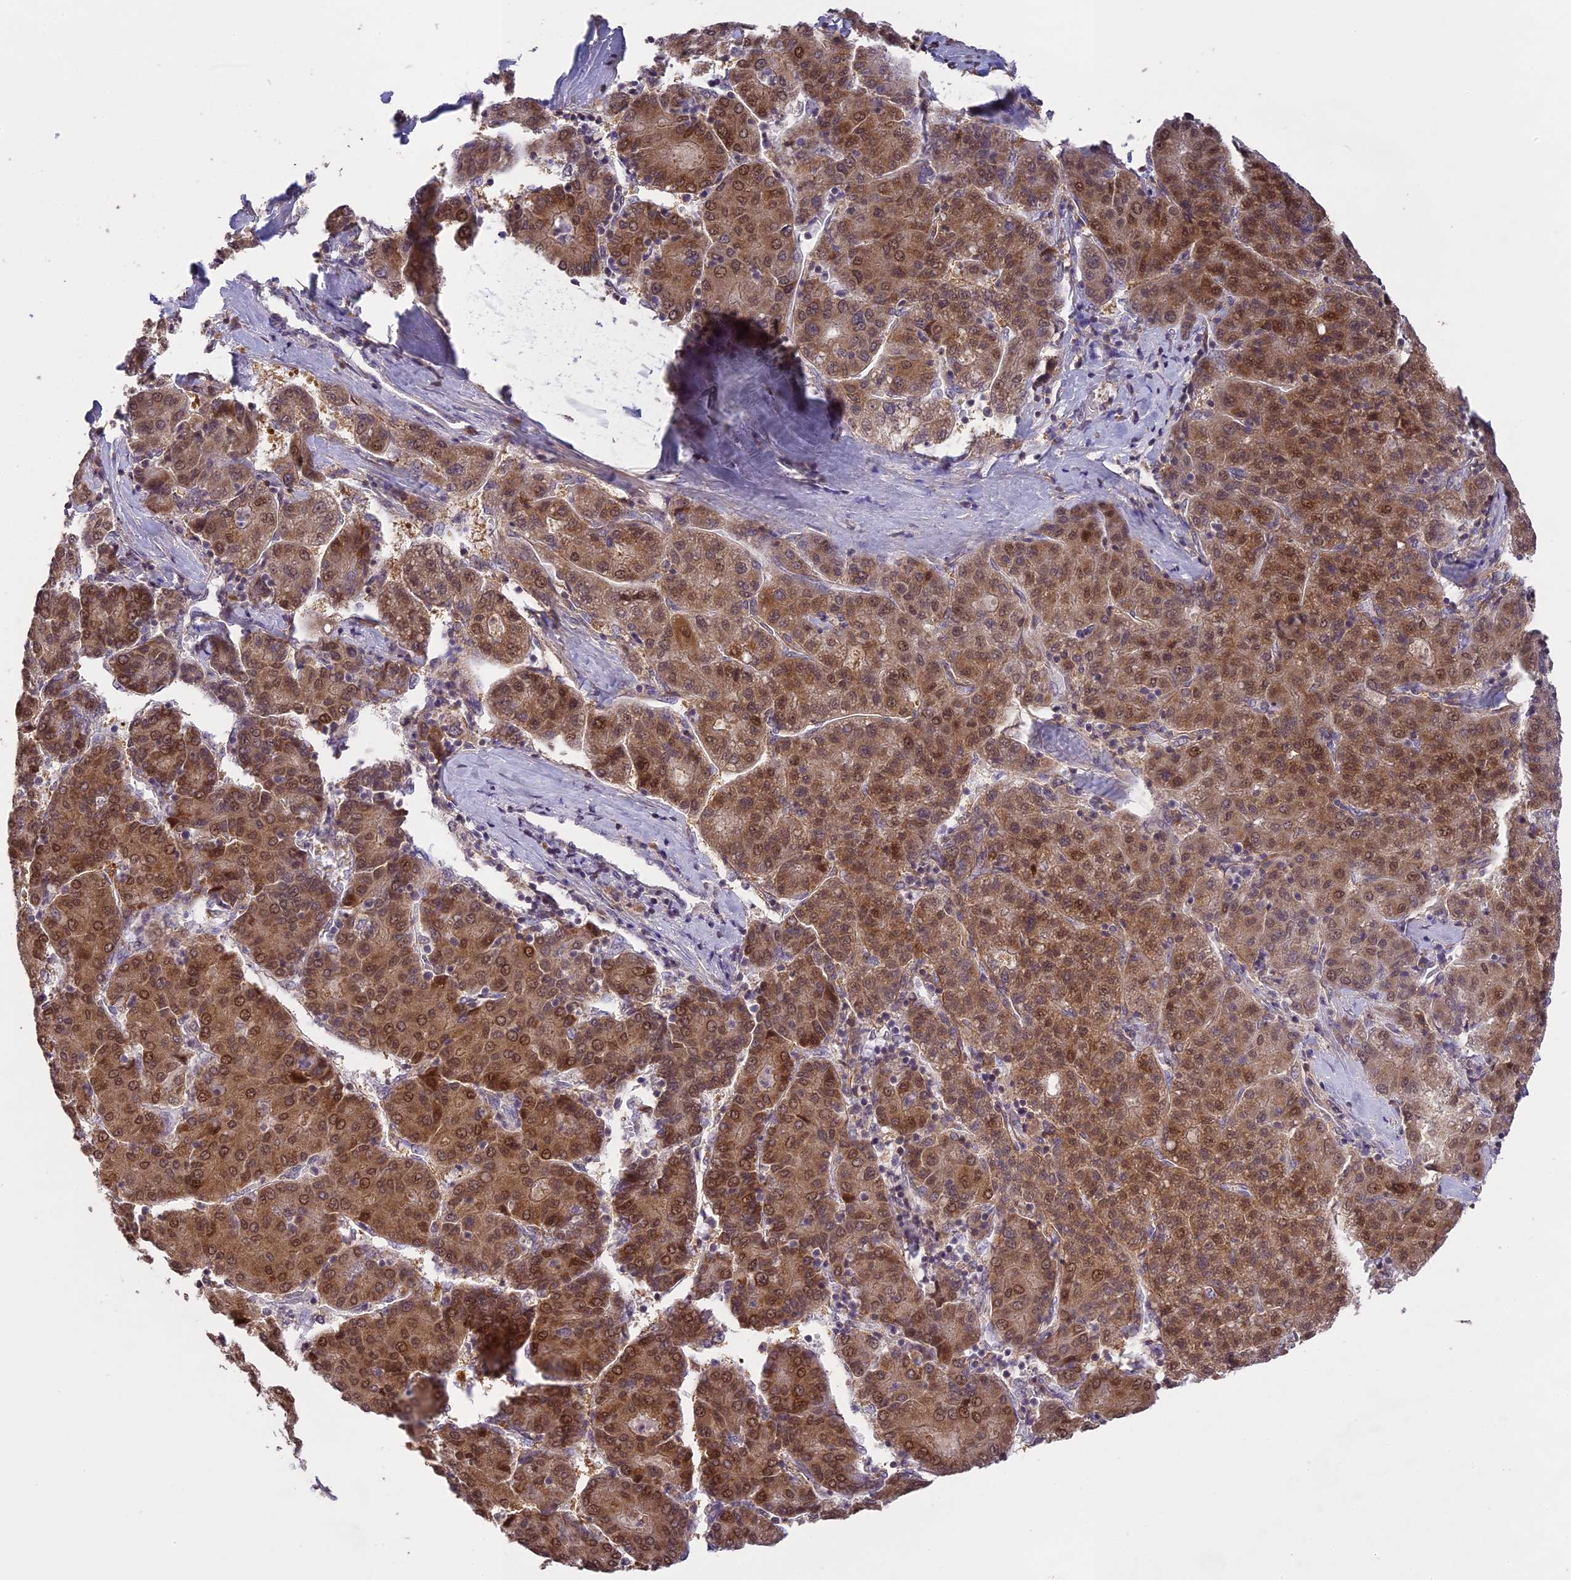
{"staining": {"intensity": "moderate", "quantity": ">75%", "location": "cytoplasmic/membranous,nuclear"}, "tissue": "liver cancer", "cell_type": "Tumor cells", "image_type": "cancer", "snomed": [{"axis": "morphology", "description": "Carcinoma, Hepatocellular, NOS"}, {"axis": "topography", "description": "Liver"}], "caption": "High-magnification brightfield microscopy of liver hepatocellular carcinoma stained with DAB (3,3'-diaminobenzidine) (brown) and counterstained with hematoxylin (blue). tumor cells exhibit moderate cytoplasmic/membranous and nuclear positivity is appreciated in approximately>75% of cells.", "gene": "ERG28", "patient": {"sex": "male", "age": 65}}